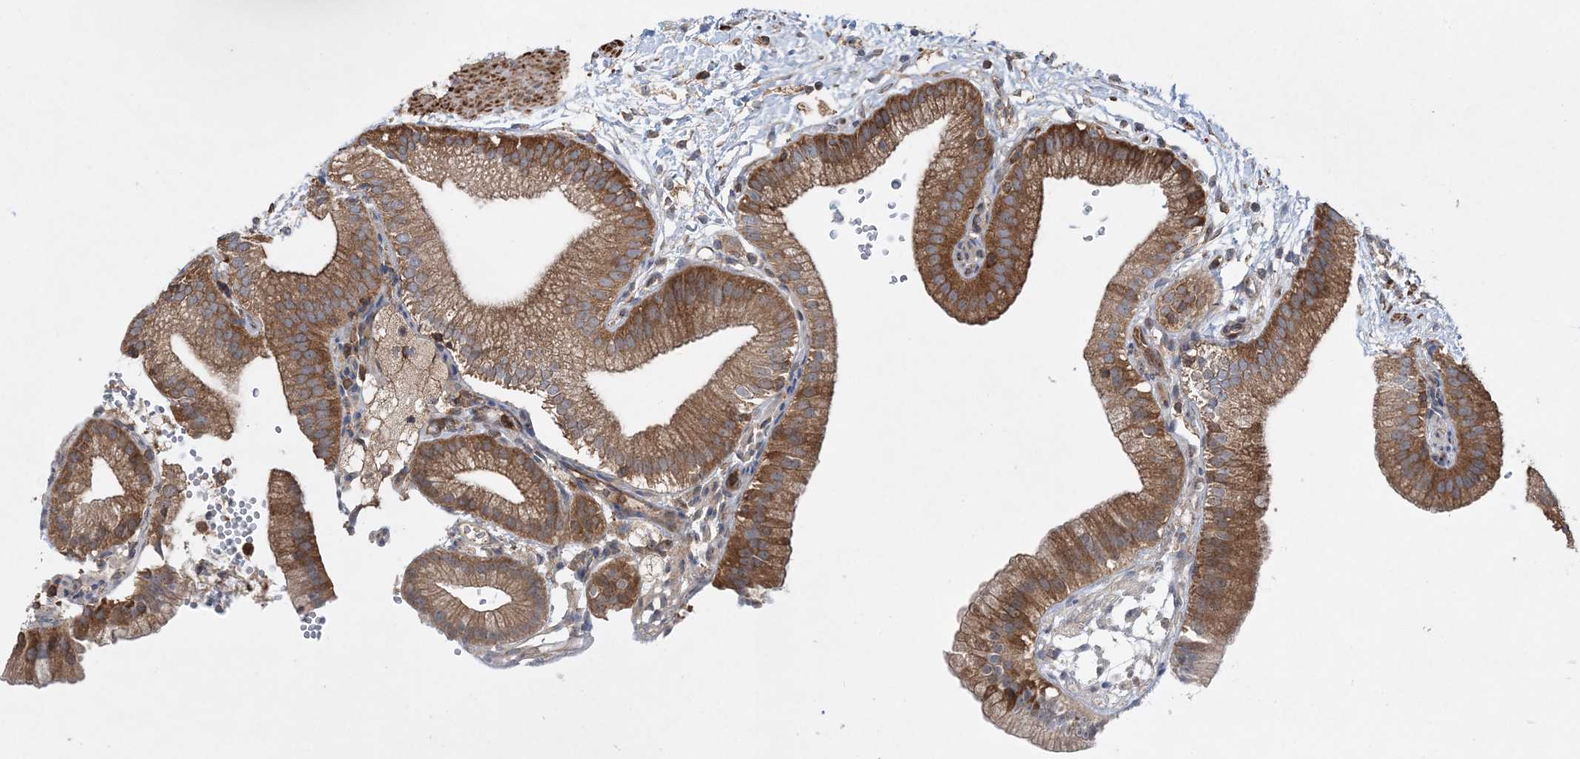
{"staining": {"intensity": "strong", "quantity": ">75%", "location": "cytoplasmic/membranous"}, "tissue": "gallbladder", "cell_type": "Glandular cells", "image_type": "normal", "snomed": [{"axis": "morphology", "description": "Normal tissue, NOS"}, {"axis": "topography", "description": "Gallbladder"}], "caption": "Immunohistochemistry of unremarkable gallbladder demonstrates high levels of strong cytoplasmic/membranous expression in about >75% of glandular cells. (DAB (3,3'-diaminobenzidine) IHC, brown staining for protein, blue staining for nuclei).", "gene": "ACAP2", "patient": {"sex": "male", "age": 55}}